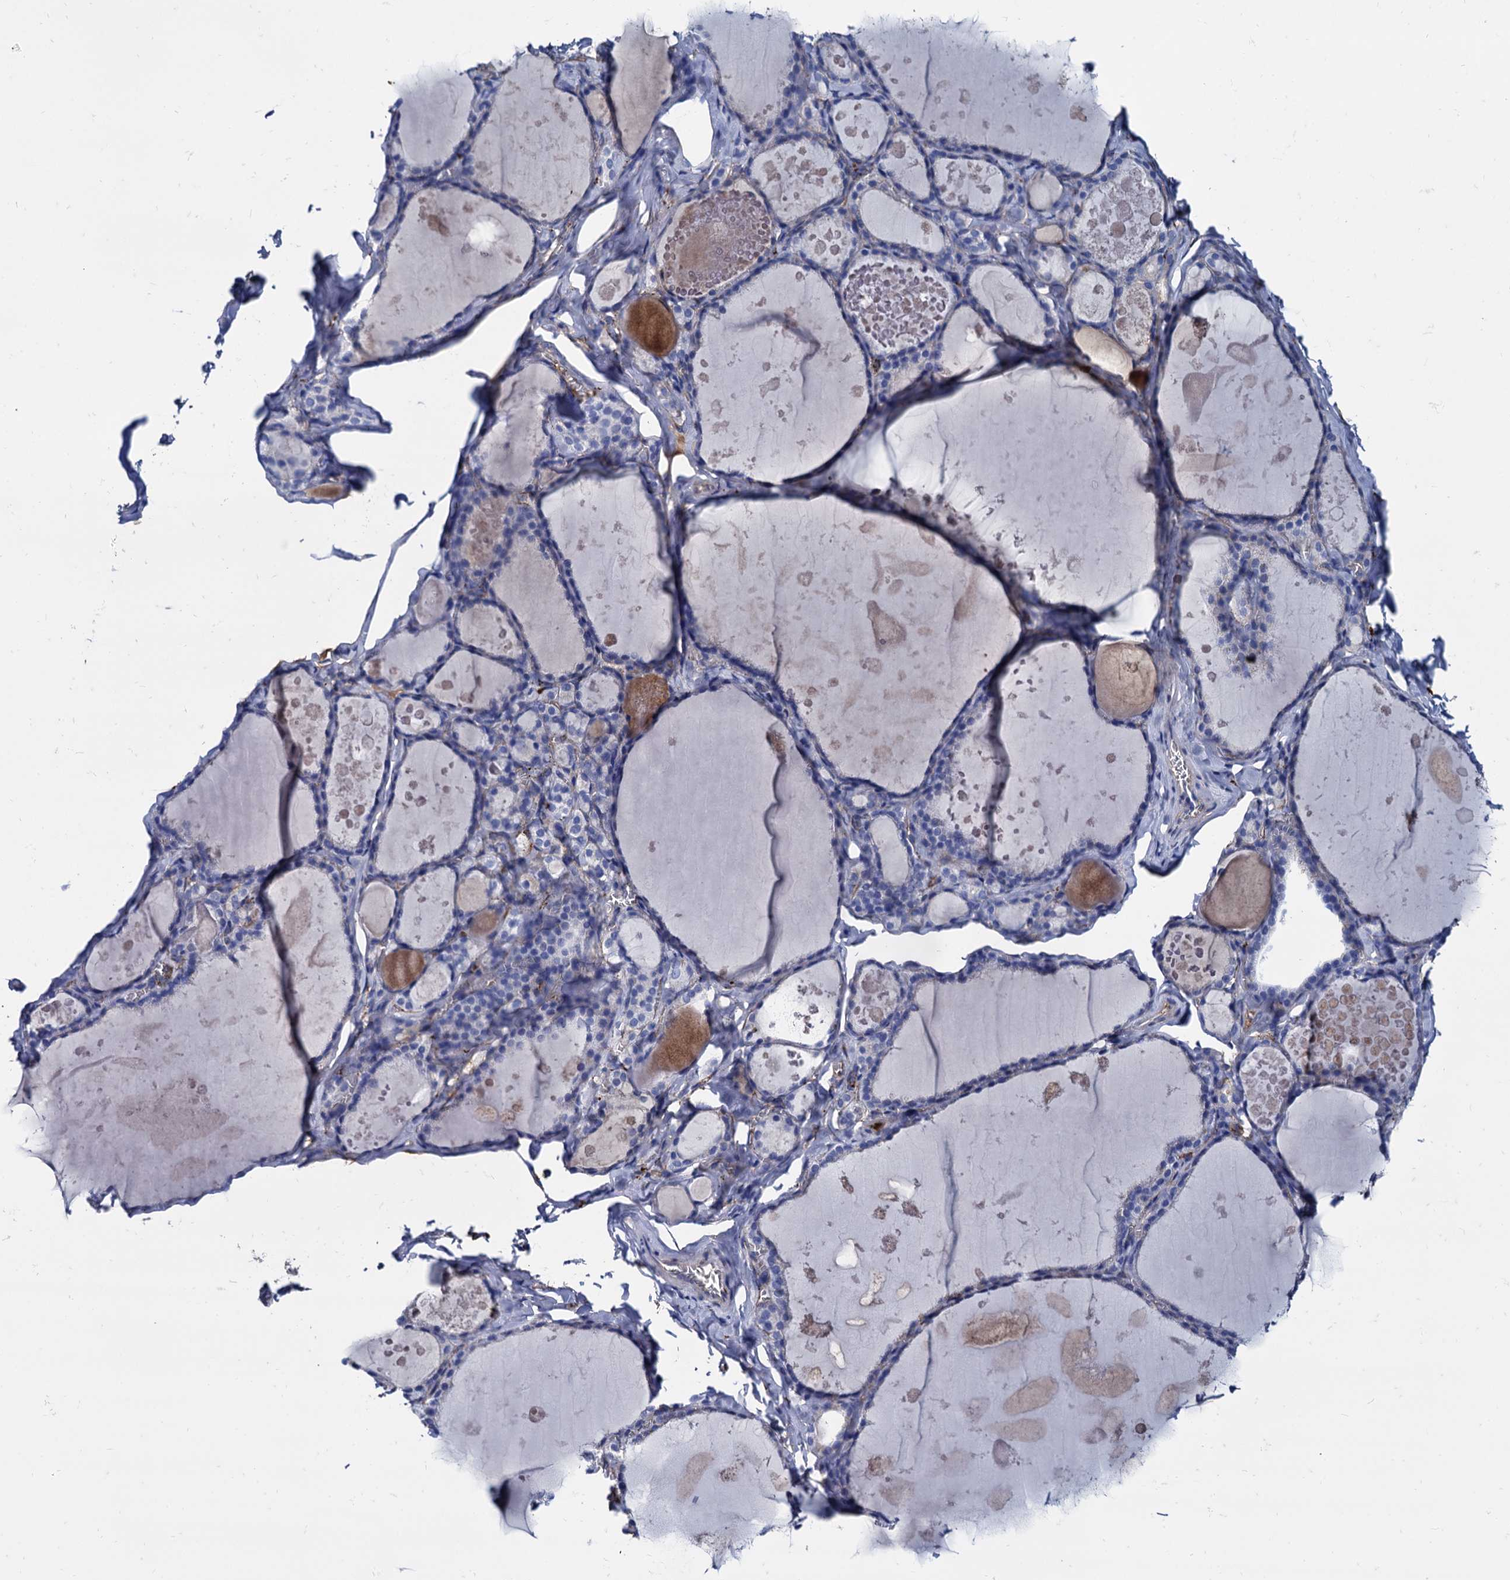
{"staining": {"intensity": "negative", "quantity": "none", "location": "none"}, "tissue": "thyroid gland", "cell_type": "Glandular cells", "image_type": "normal", "snomed": [{"axis": "morphology", "description": "Normal tissue, NOS"}, {"axis": "topography", "description": "Thyroid gland"}], "caption": "High magnification brightfield microscopy of benign thyroid gland stained with DAB (brown) and counterstained with hematoxylin (blue): glandular cells show no significant positivity.", "gene": "APOD", "patient": {"sex": "male", "age": 56}}